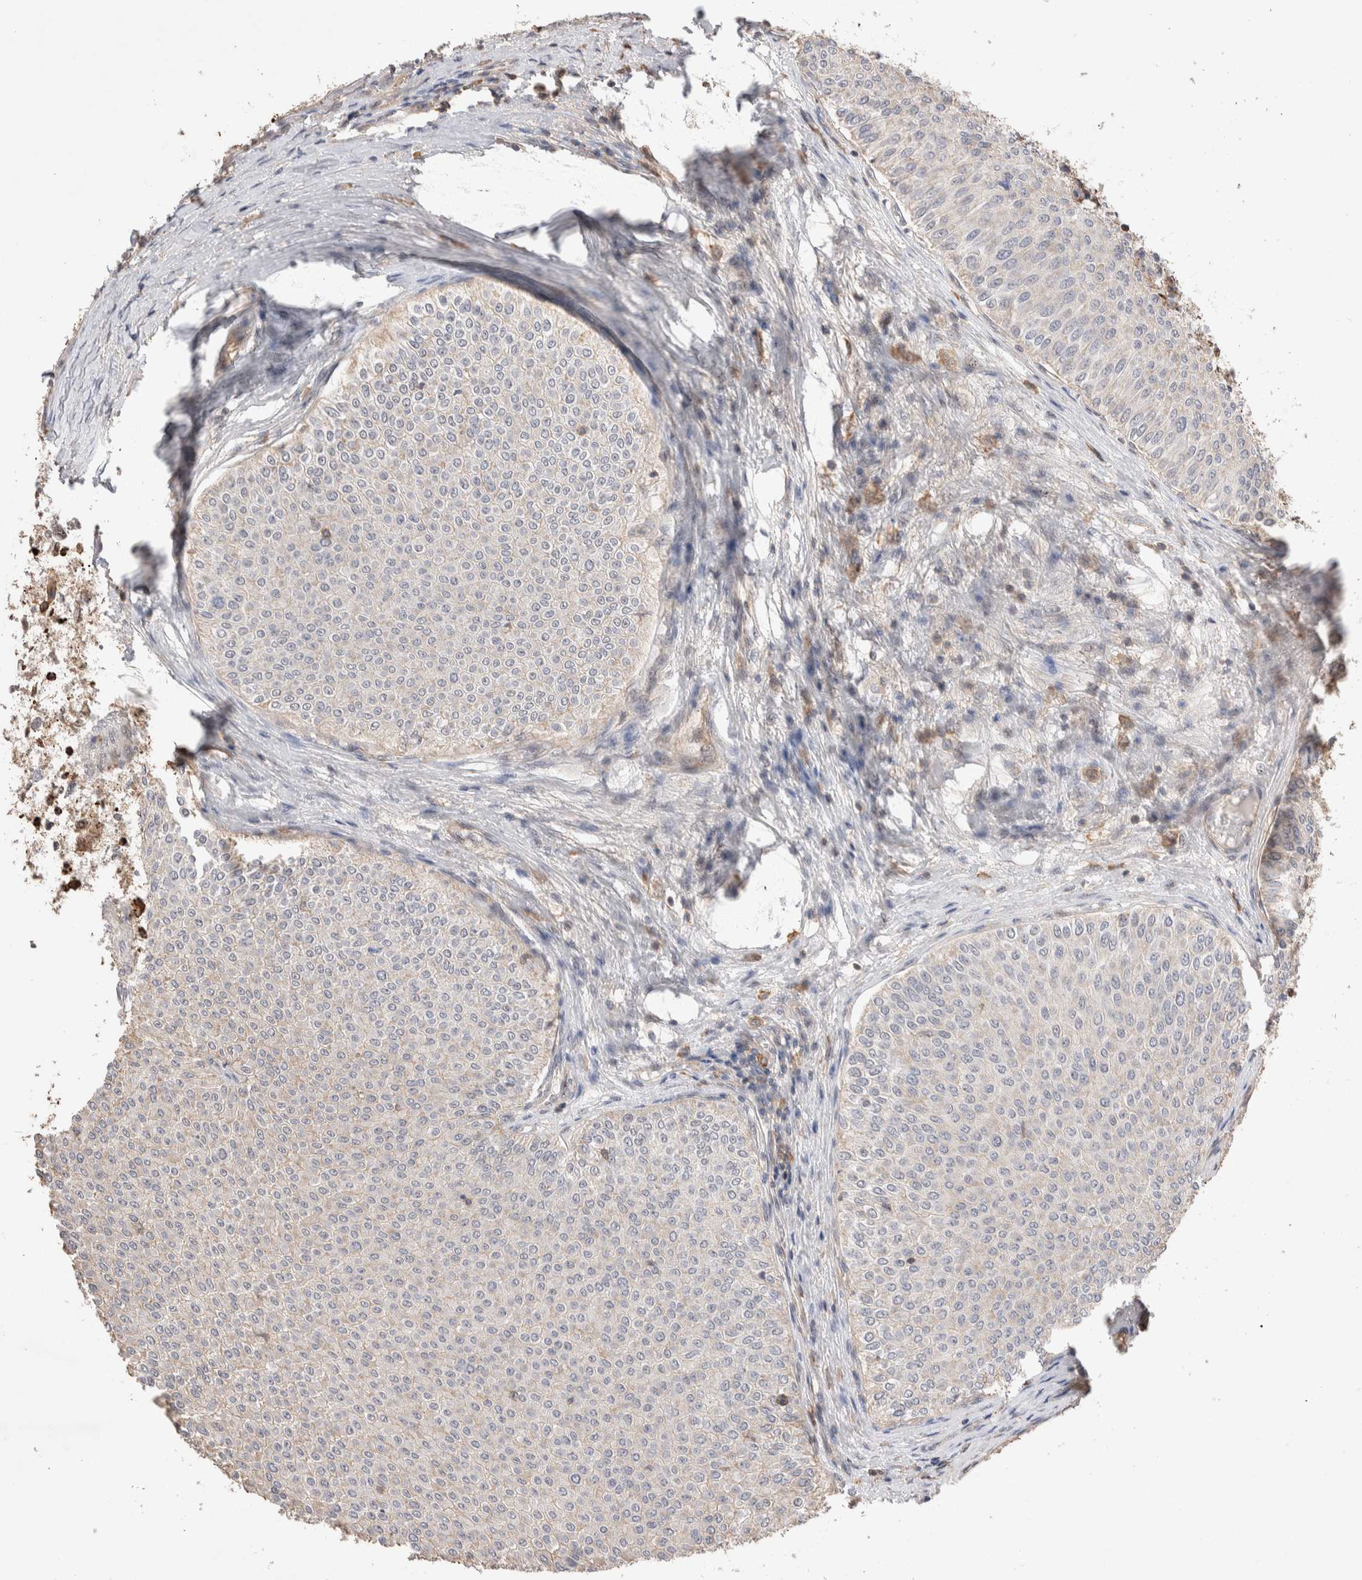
{"staining": {"intensity": "negative", "quantity": "none", "location": "none"}, "tissue": "urothelial cancer", "cell_type": "Tumor cells", "image_type": "cancer", "snomed": [{"axis": "morphology", "description": "Urothelial carcinoma, Low grade"}, {"axis": "topography", "description": "Urinary bladder"}], "caption": "Human urothelial cancer stained for a protein using immunohistochemistry (IHC) displays no staining in tumor cells.", "gene": "ZNF704", "patient": {"sex": "male", "age": 78}}